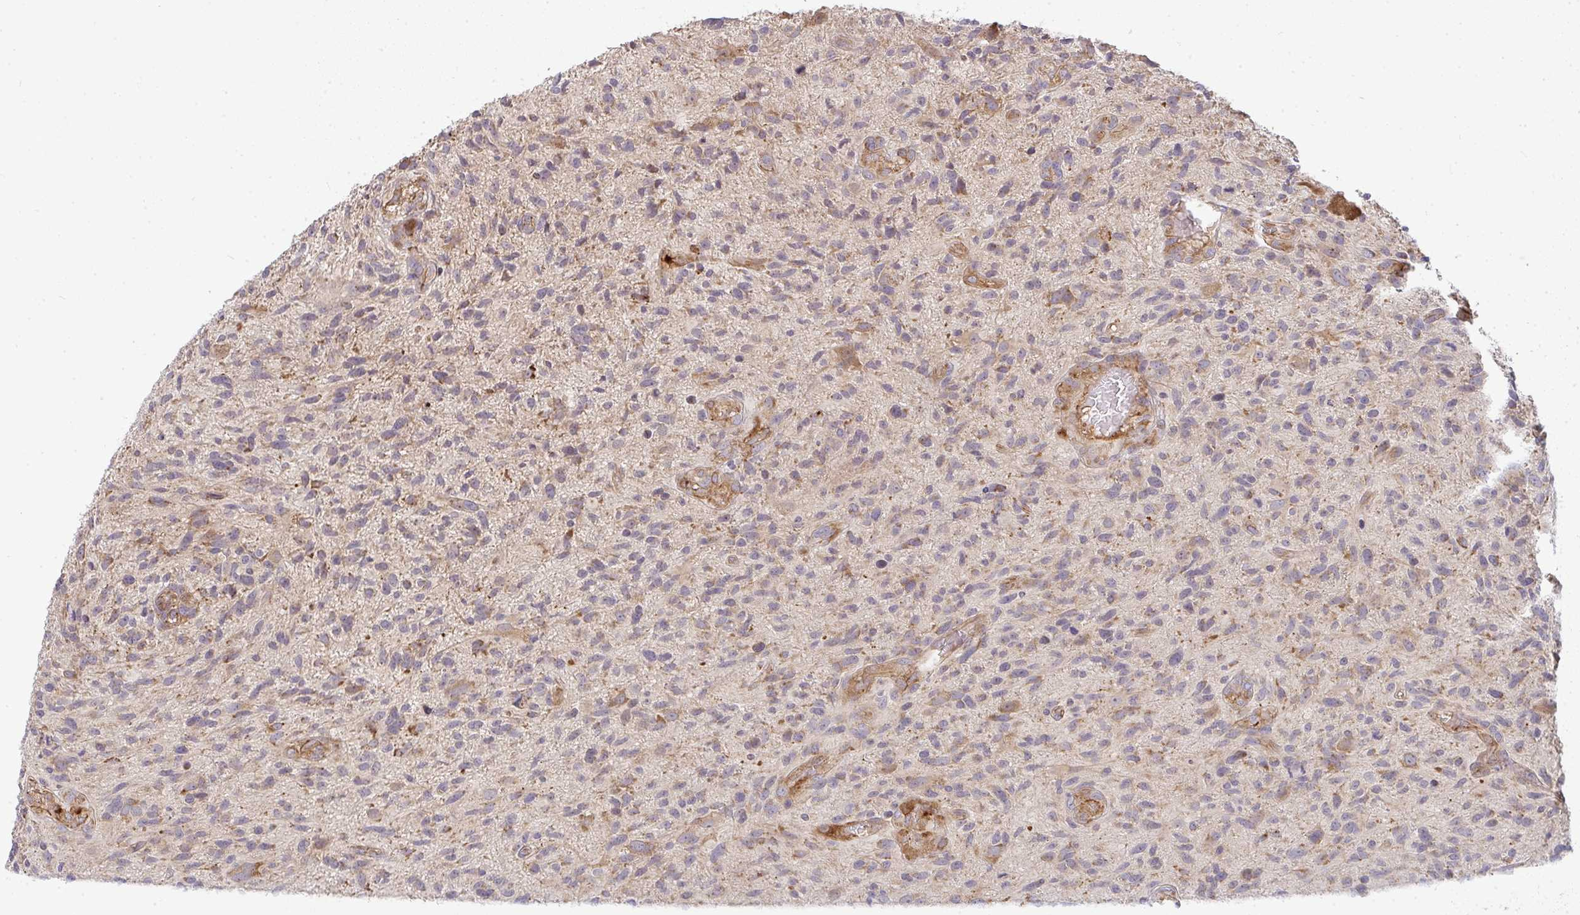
{"staining": {"intensity": "negative", "quantity": "none", "location": "none"}, "tissue": "glioma", "cell_type": "Tumor cells", "image_type": "cancer", "snomed": [{"axis": "morphology", "description": "Glioma, malignant, High grade"}, {"axis": "topography", "description": "Brain"}], "caption": "Tumor cells are negative for brown protein staining in malignant glioma (high-grade).", "gene": "B4GALT6", "patient": {"sex": "male", "age": 75}}